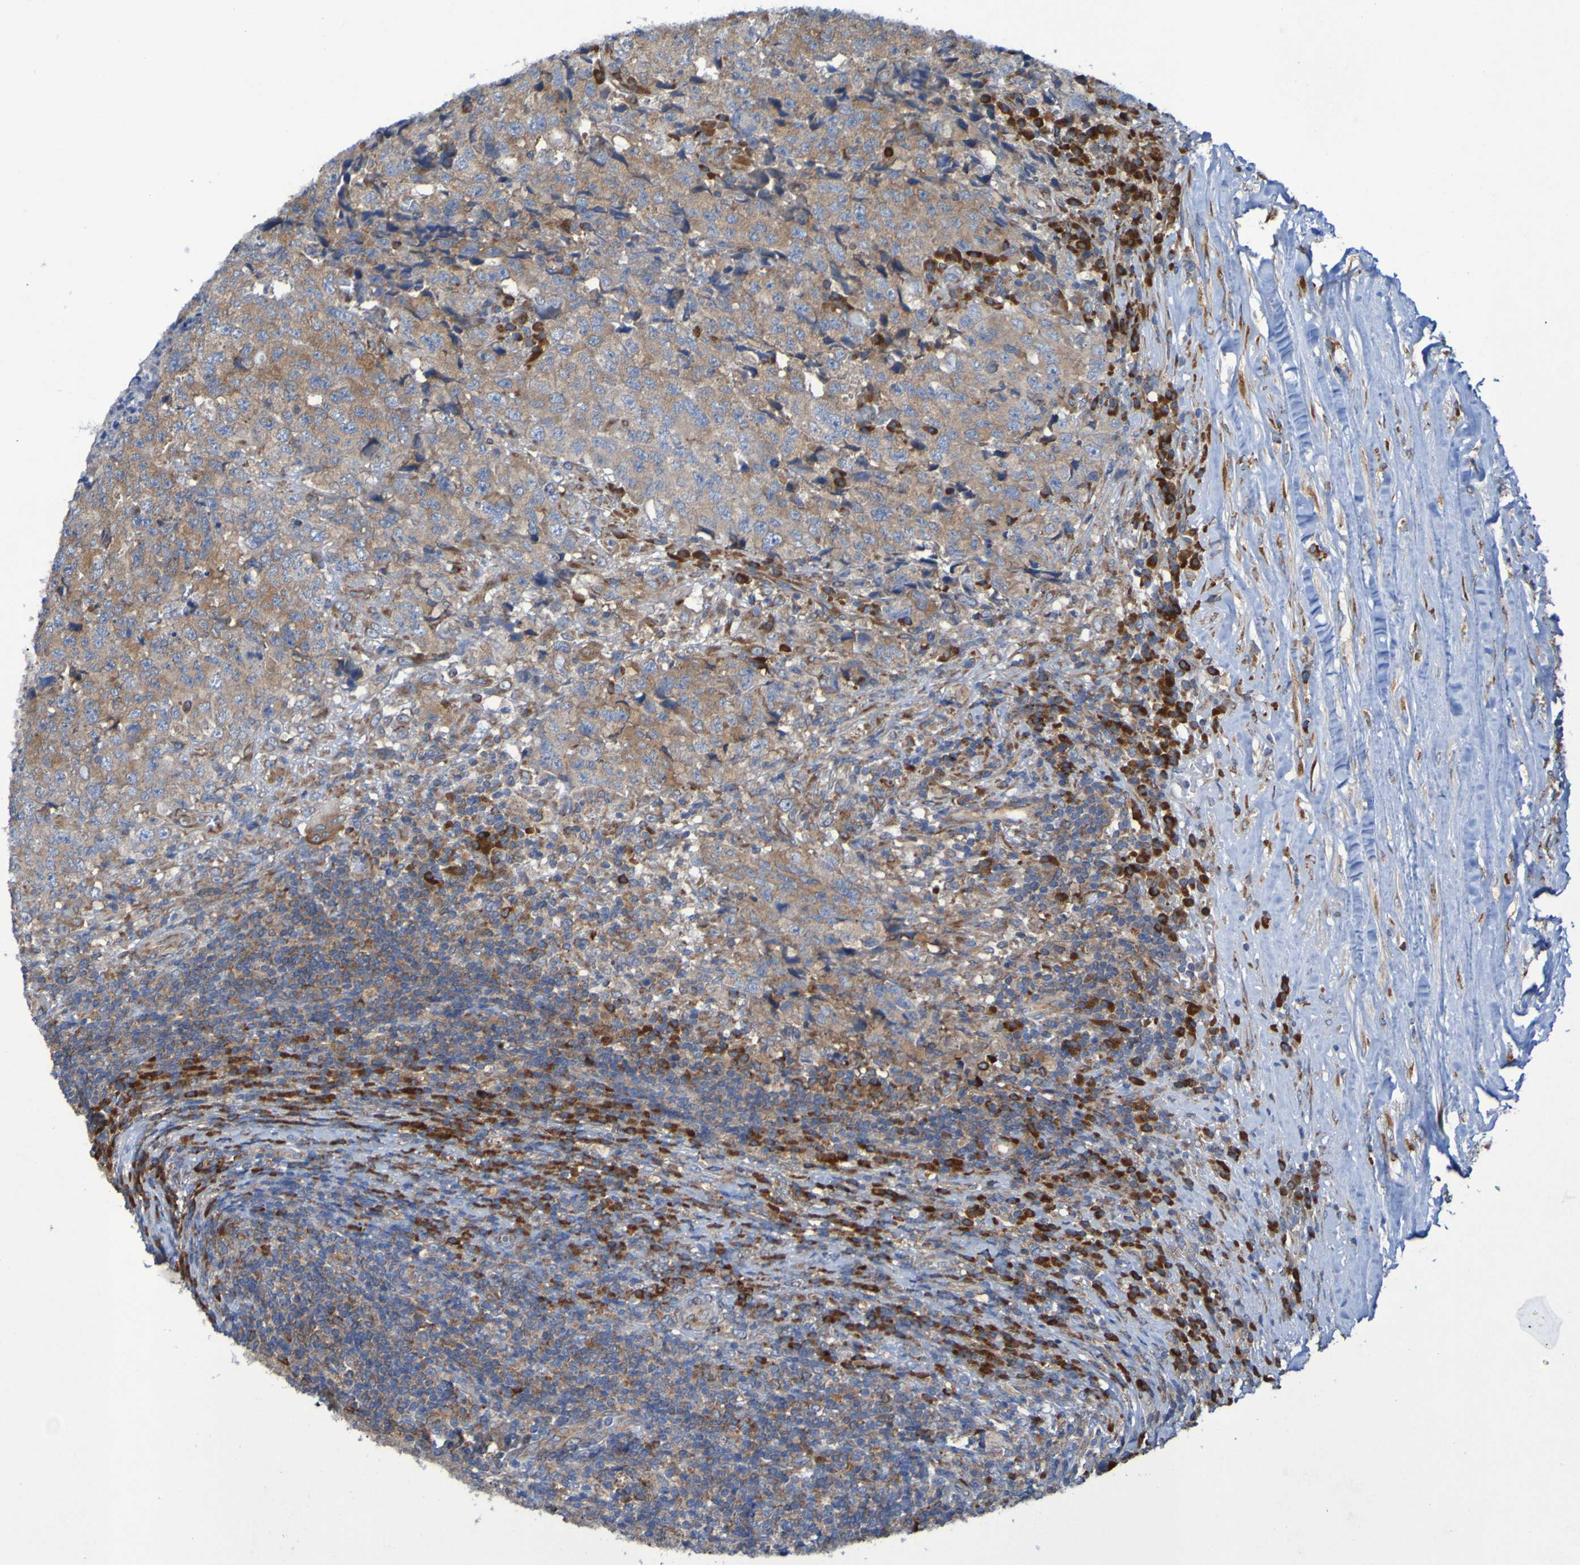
{"staining": {"intensity": "moderate", "quantity": ">75%", "location": "cytoplasmic/membranous"}, "tissue": "testis cancer", "cell_type": "Tumor cells", "image_type": "cancer", "snomed": [{"axis": "morphology", "description": "Necrosis, NOS"}, {"axis": "morphology", "description": "Carcinoma, Embryonal, NOS"}, {"axis": "topography", "description": "Testis"}], "caption": "Tumor cells exhibit medium levels of moderate cytoplasmic/membranous expression in about >75% of cells in human embryonal carcinoma (testis).", "gene": "FKBP3", "patient": {"sex": "male", "age": 19}}